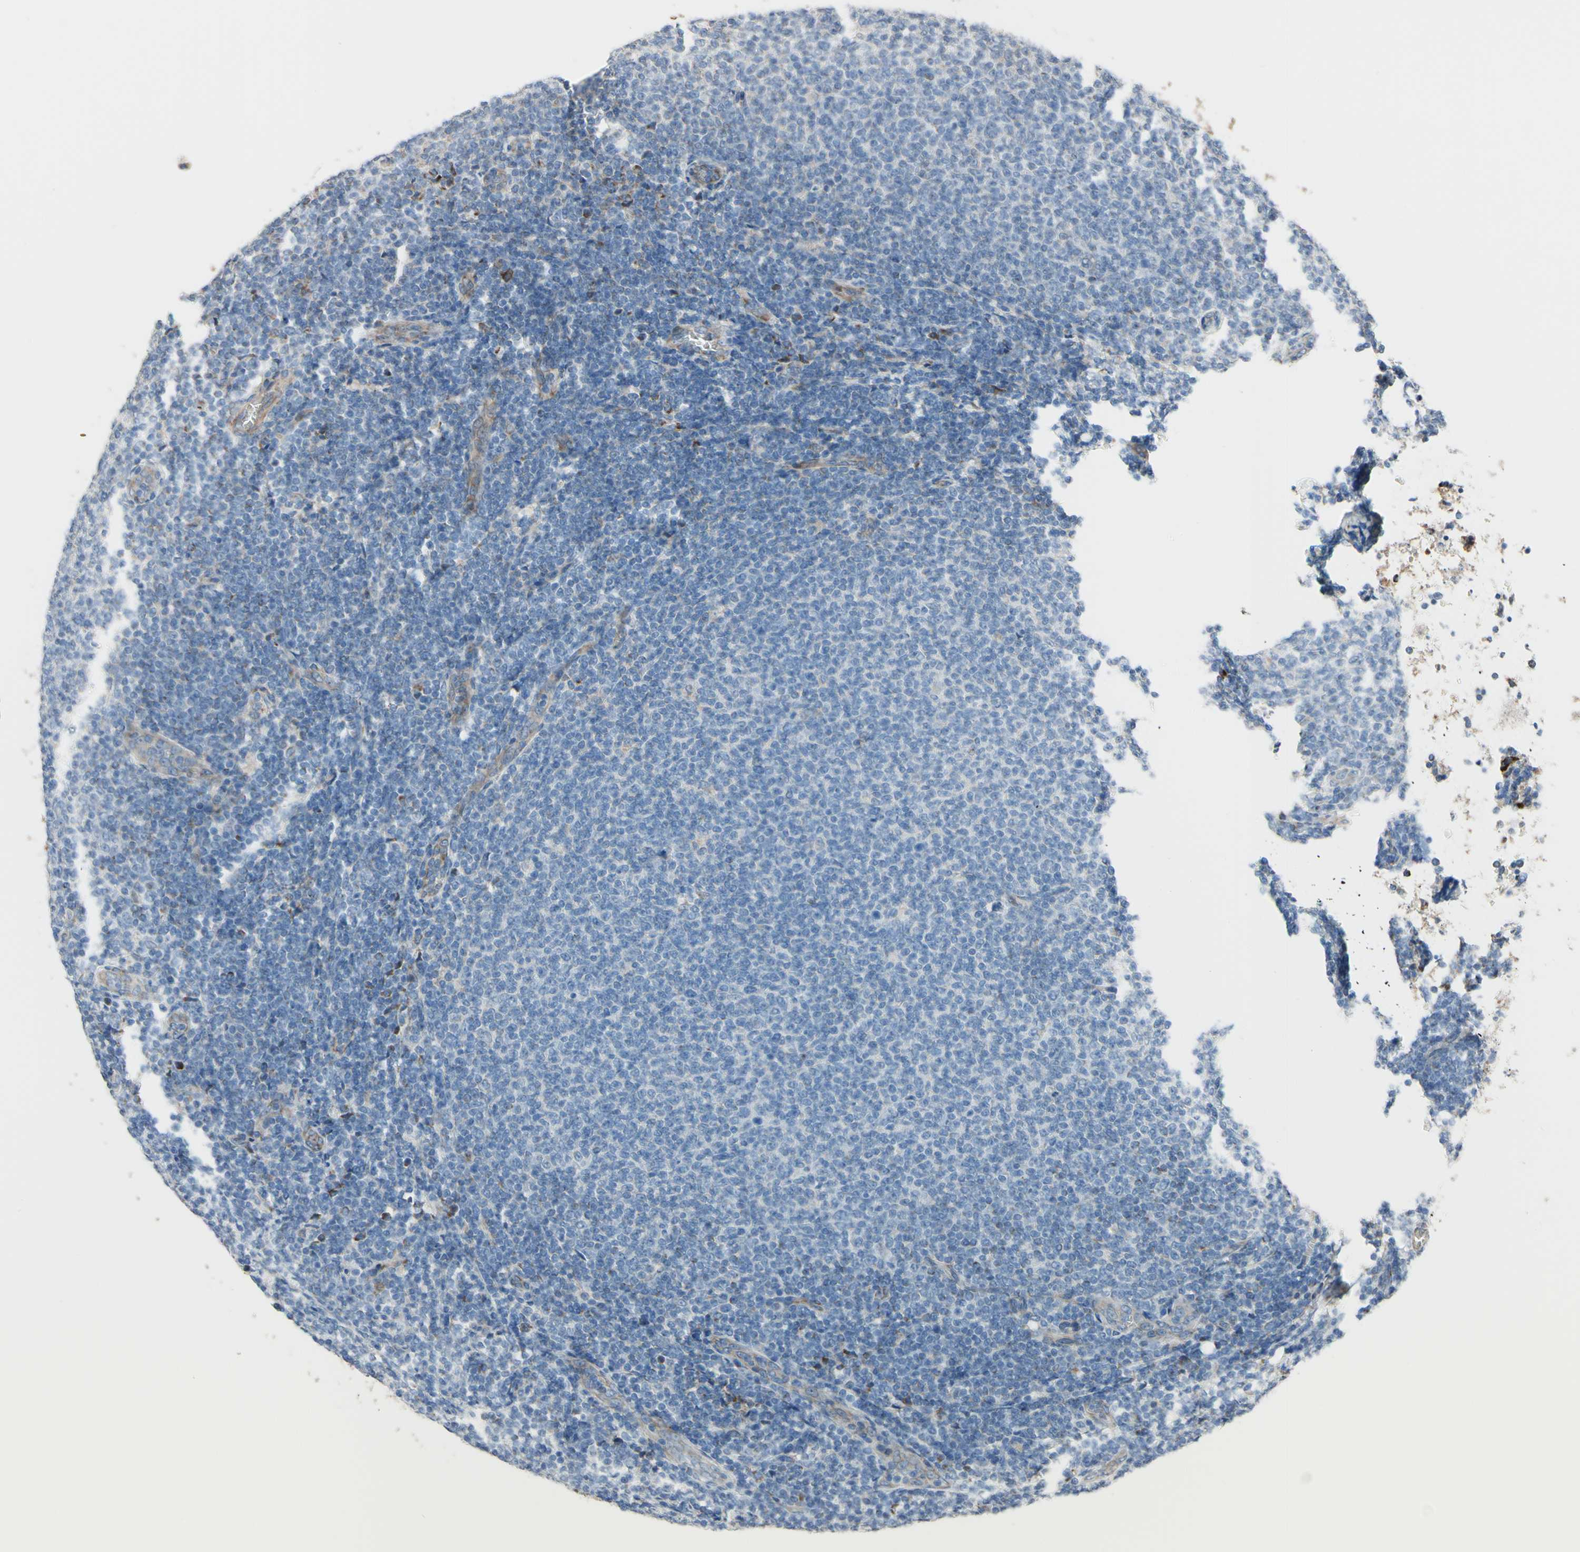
{"staining": {"intensity": "negative", "quantity": "none", "location": "none"}, "tissue": "lymphoma", "cell_type": "Tumor cells", "image_type": "cancer", "snomed": [{"axis": "morphology", "description": "Malignant lymphoma, non-Hodgkin's type, Low grade"}, {"axis": "topography", "description": "Lymph node"}], "caption": "Tumor cells are negative for protein expression in human low-grade malignant lymphoma, non-Hodgkin's type.", "gene": "AGPAT5", "patient": {"sex": "male", "age": 66}}